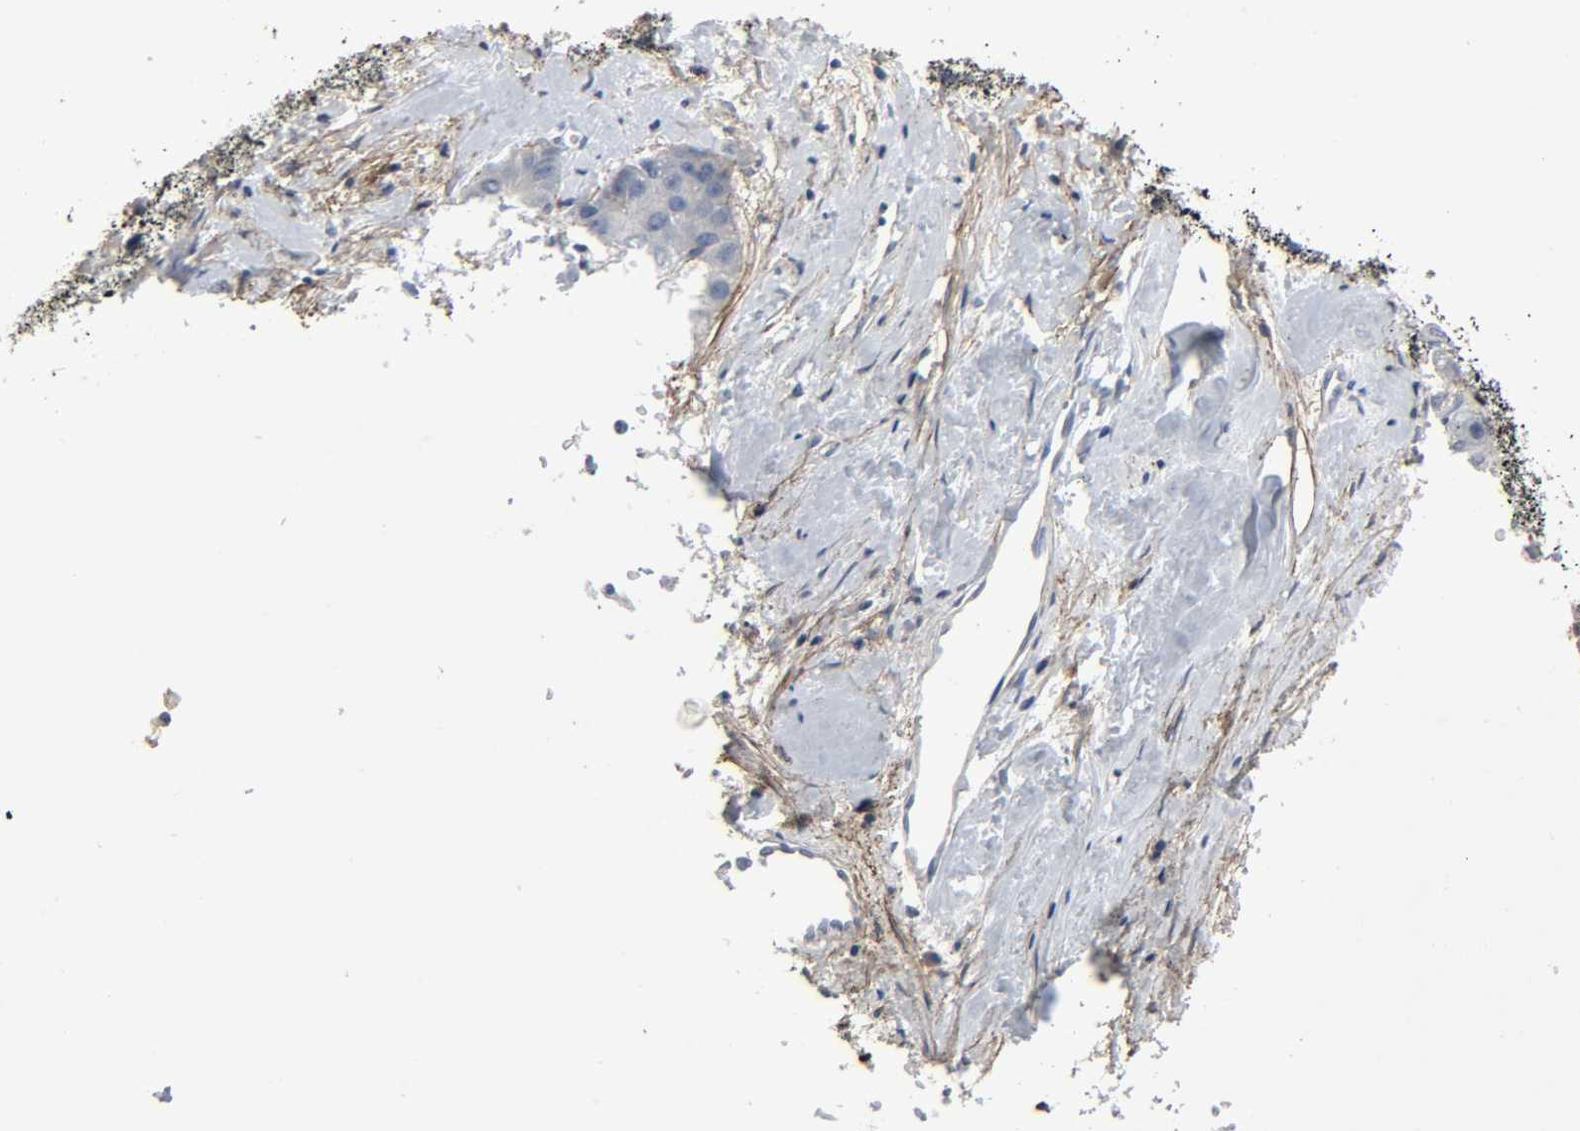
{"staining": {"intensity": "negative", "quantity": "none", "location": "none"}, "tissue": "liver cancer", "cell_type": "Tumor cells", "image_type": "cancer", "snomed": [{"axis": "morphology", "description": "Carcinoma, Hepatocellular, NOS"}, {"axis": "topography", "description": "Liver"}], "caption": "Liver cancer (hepatocellular carcinoma) was stained to show a protein in brown. There is no significant positivity in tumor cells.", "gene": "FBLN5", "patient": {"sex": "male", "age": 80}}